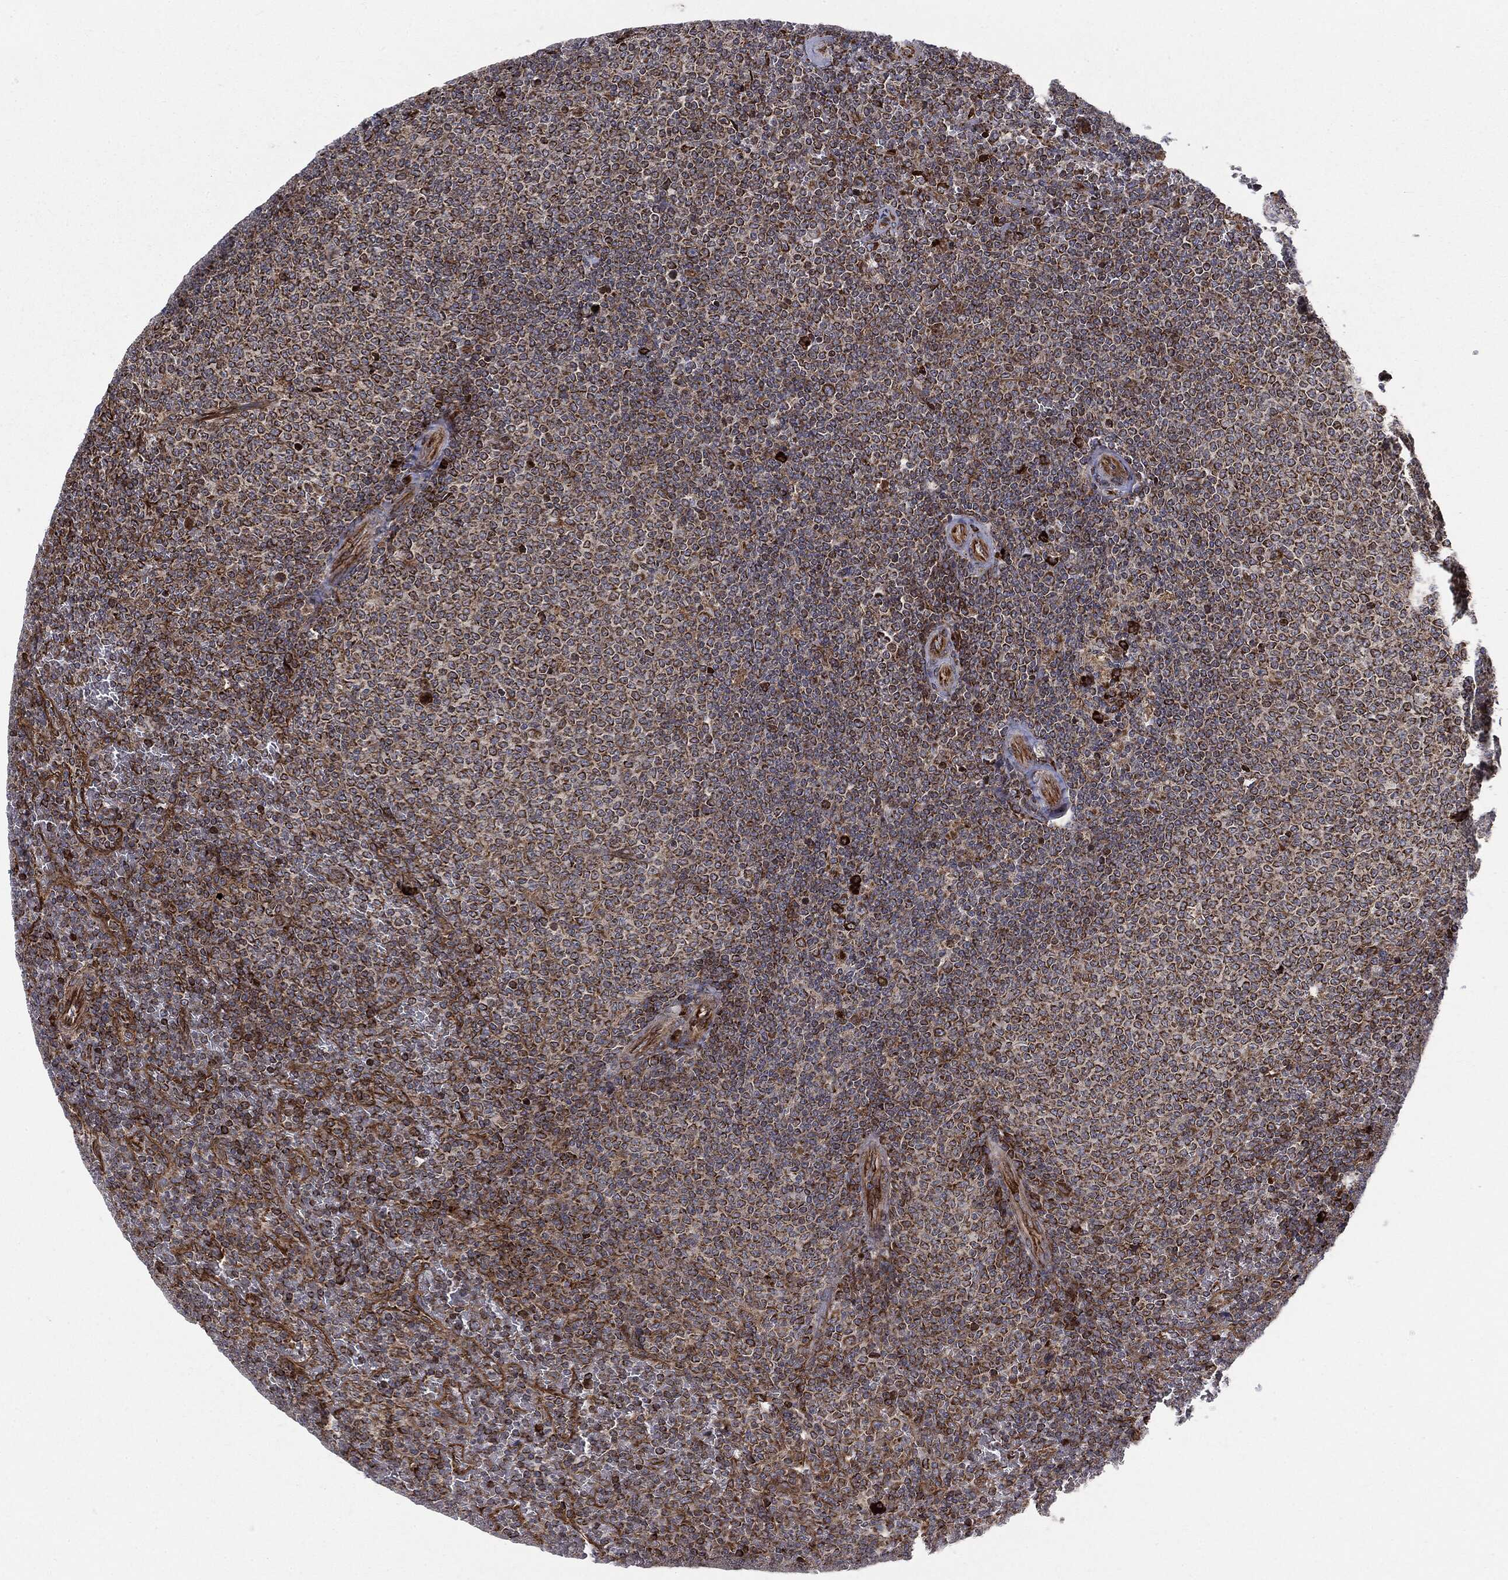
{"staining": {"intensity": "moderate", "quantity": "25%-75%", "location": "cytoplasmic/membranous"}, "tissue": "lymphoma", "cell_type": "Tumor cells", "image_type": "cancer", "snomed": [{"axis": "morphology", "description": "Malignant lymphoma, non-Hodgkin's type, Low grade"}, {"axis": "topography", "description": "Spleen"}], "caption": "Low-grade malignant lymphoma, non-Hodgkin's type stained with immunohistochemistry (IHC) demonstrates moderate cytoplasmic/membranous staining in approximately 25%-75% of tumor cells.", "gene": "CYLD", "patient": {"sex": "female", "age": 77}}